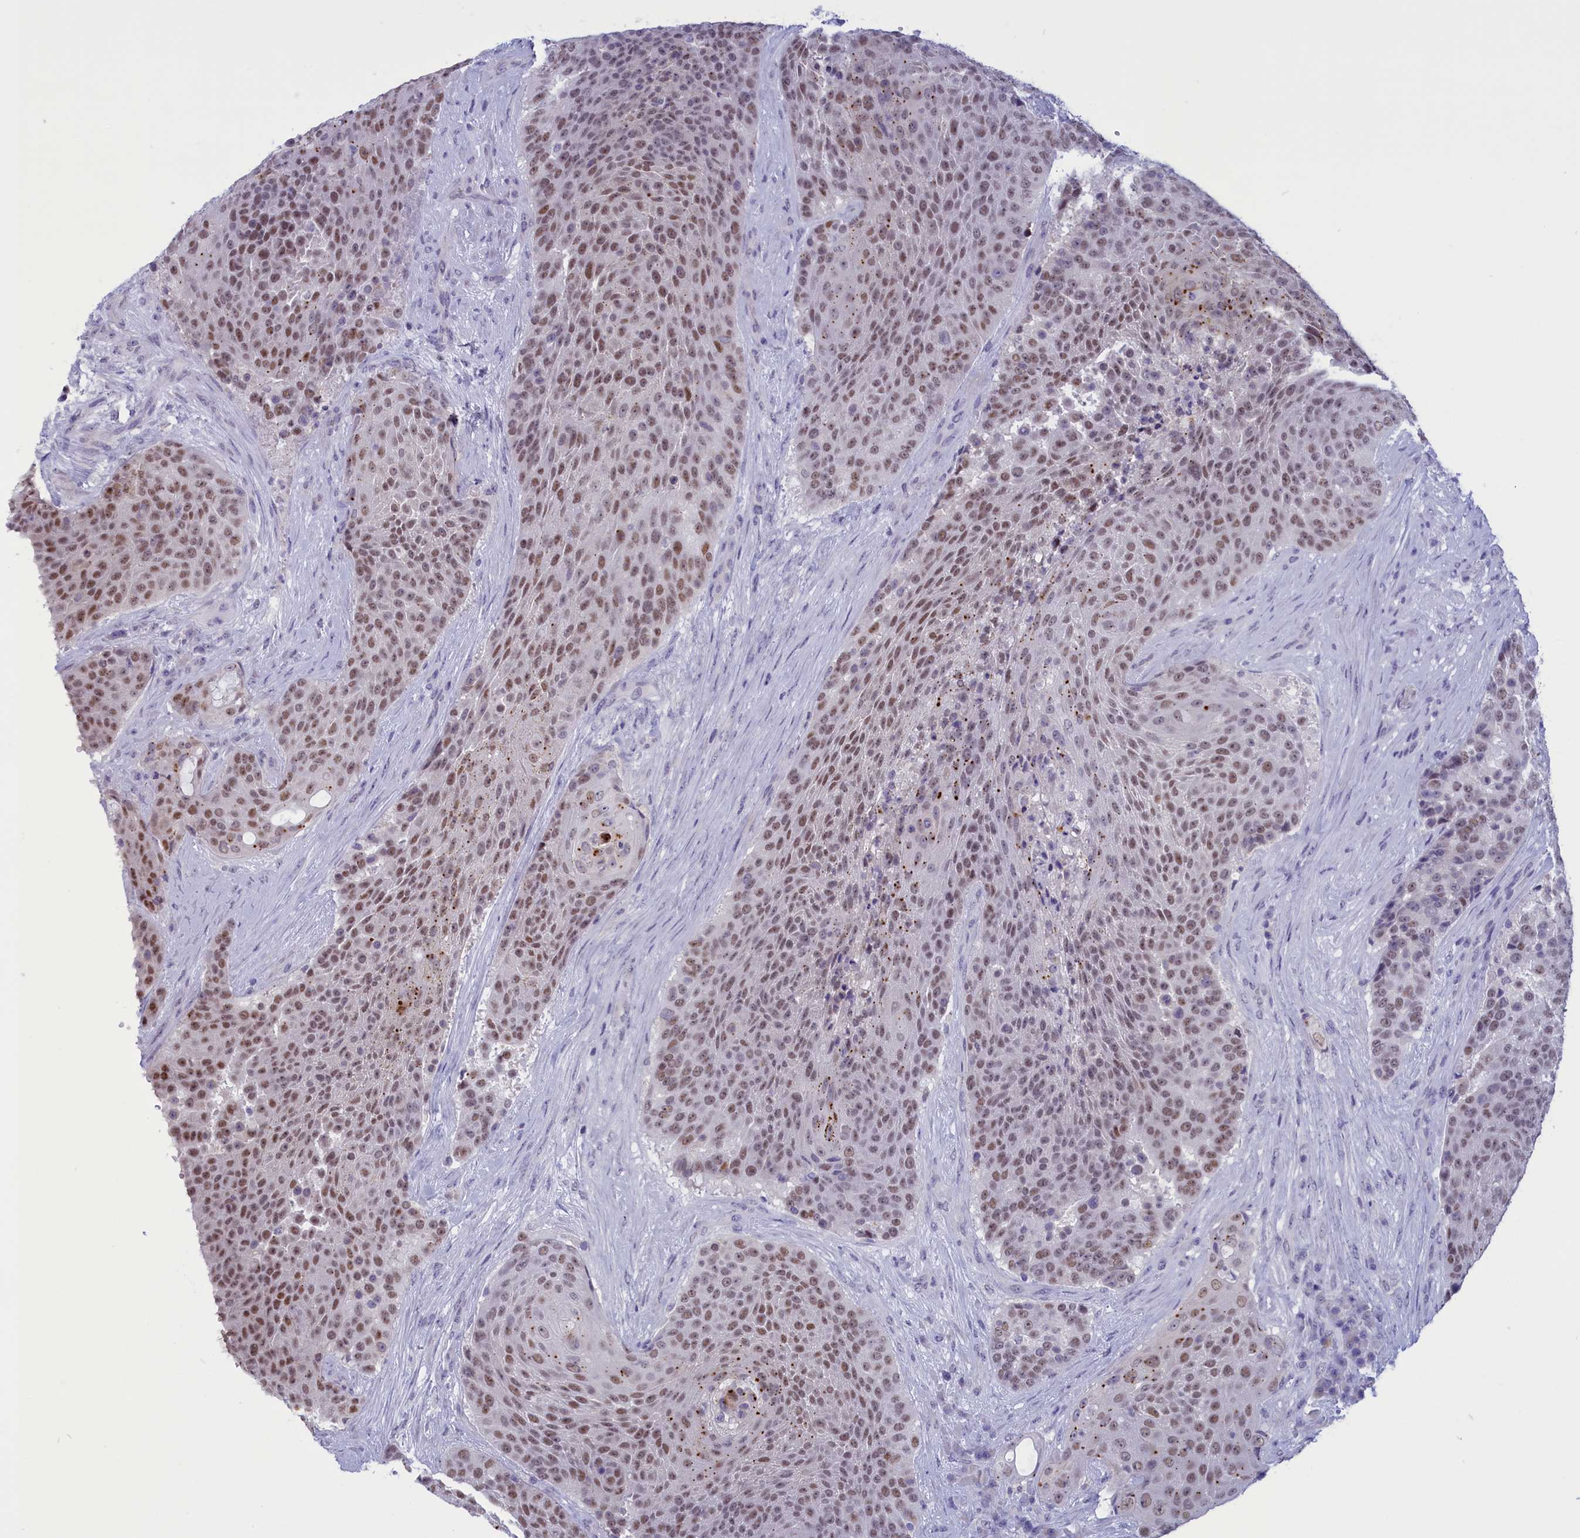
{"staining": {"intensity": "moderate", "quantity": ">75%", "location": "nuclear"}, "tissue": "urothelial cancer", "cell_type": "Tumor cells", "image_type": "cancer", "snomed": [{"axis": "morphology", "description": "Urothelial carcinoma, High grade"}, {"axis": "topography", "description": "Urinary bladder"}], "caption": "Protein staining shows moderate nuclear staining in about >75% of tumor cells in urothelial cancer.", "gene": "ELOA2", "patient": {"sex": "female", "age": 63}}